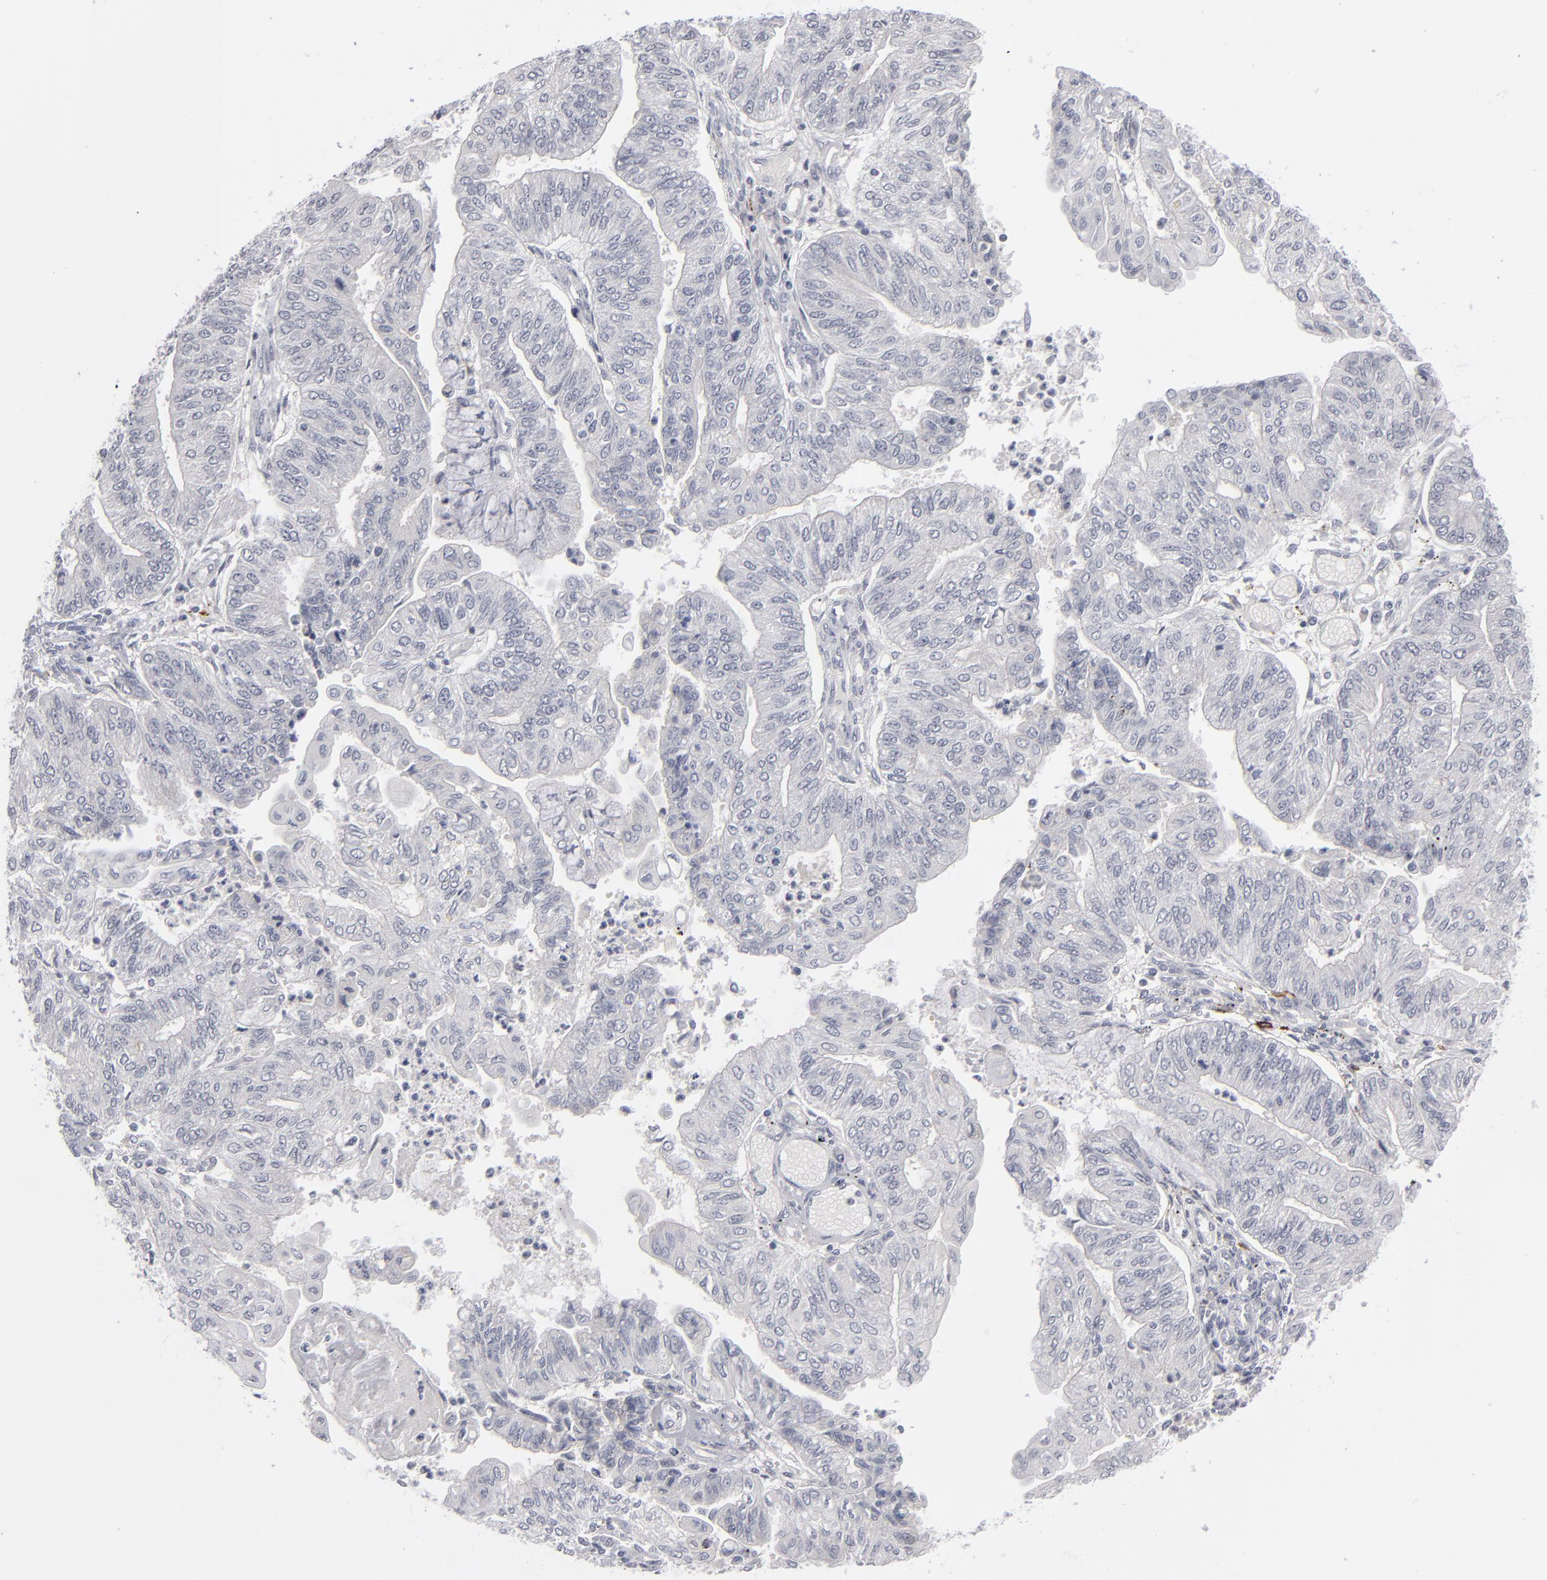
{"staining": {"intensity": "negative", "quantity": "none", "location": "none"}, "tissue": "endometrial cancer", "cell_type": "Tumor cells", "image_type": "cancer", "snomed": [{"axis": "morphology", "description": "Adenocarcinoma, NOS"}, {"axis": "topography", "description": "Endometrium"}], "caption": "Tumor cells are negative for protein expression in human endometrial adenocarcinoma.", "gene": "KIAA1210", "patient": {"sex": "female", "age": 59}}